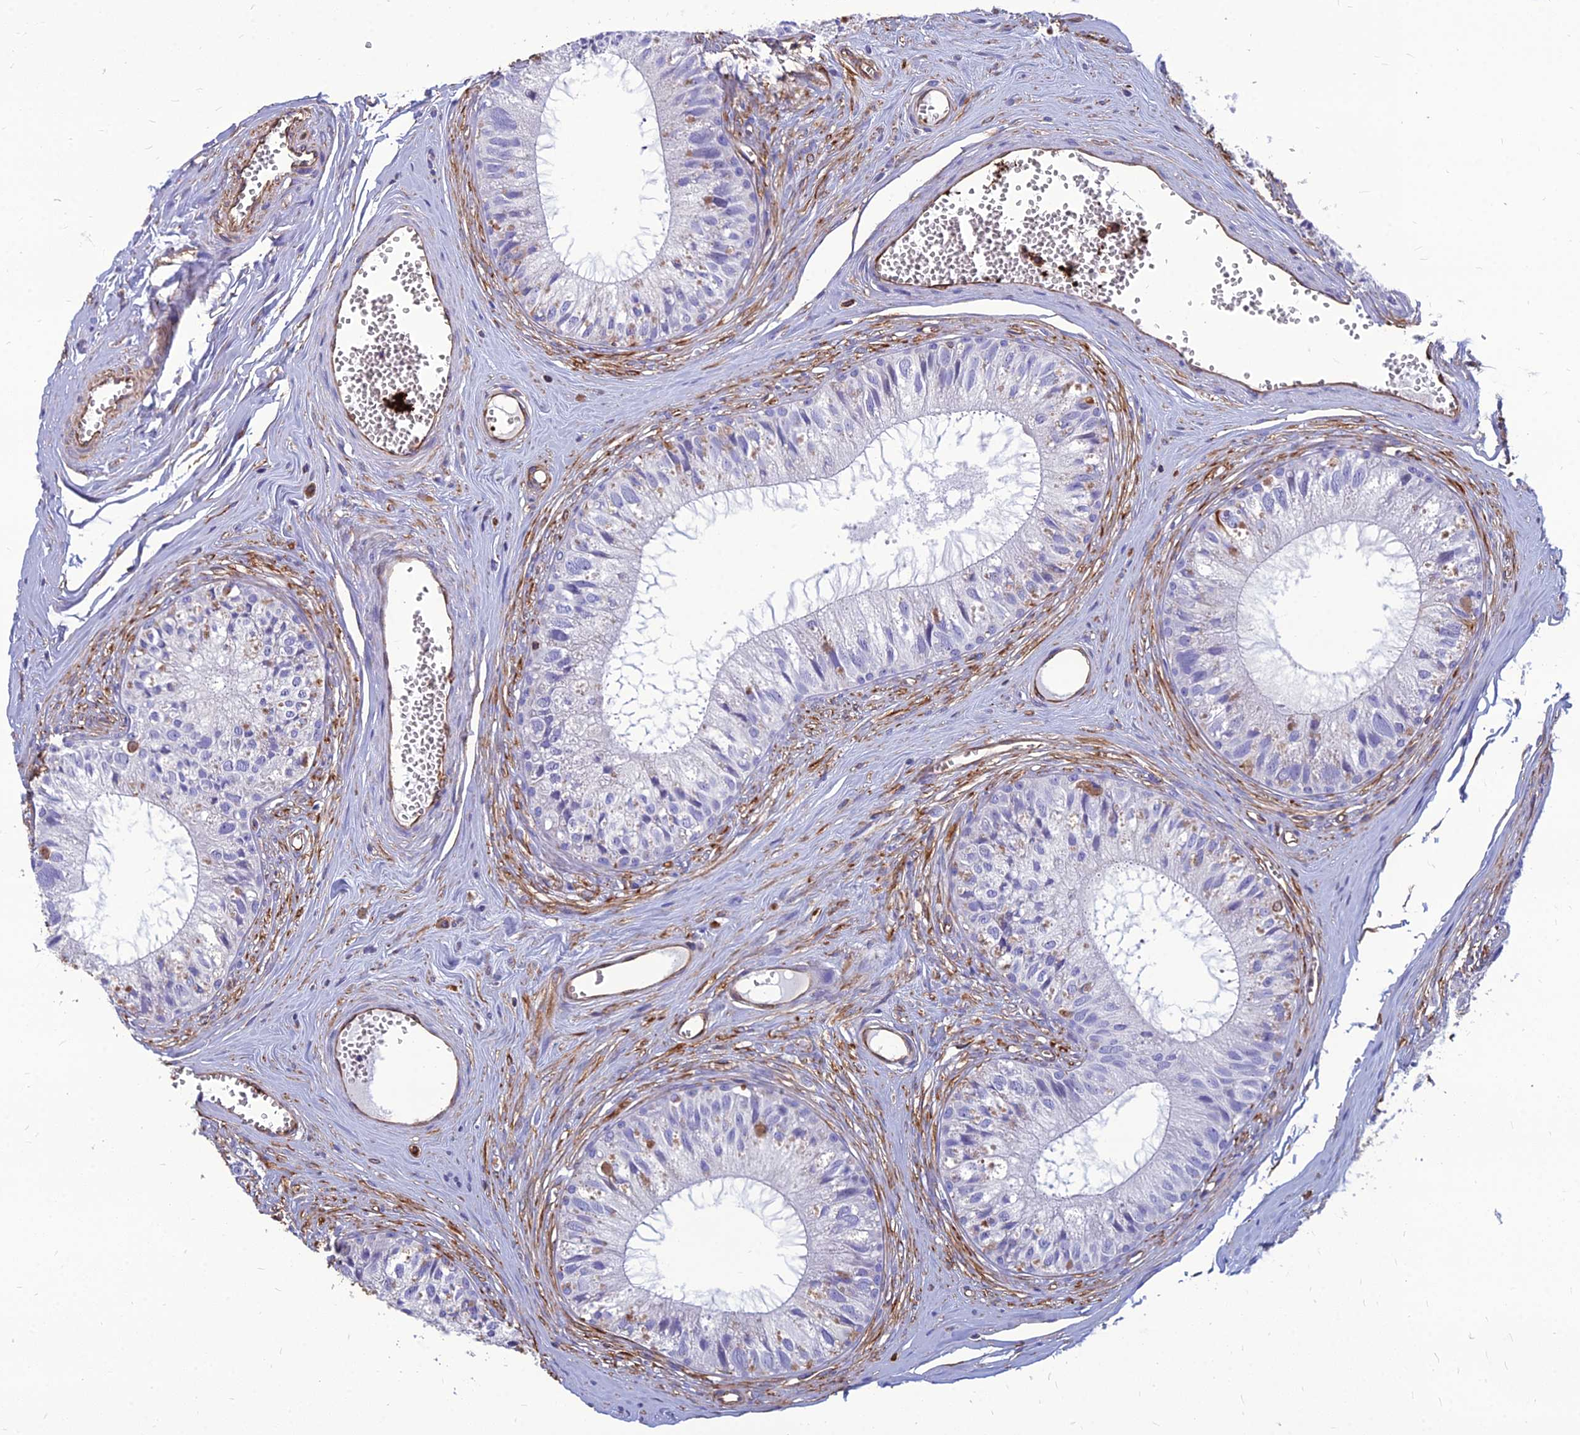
{"staining": {"intensity": "weak", "quantity": "<25%", "location": "cytoplasmic/membranous"}, "tissue": "epididymis", "cell_type": "Glandular cells", "image_type": "normal", "snomed": [{"axis": "morphology", "description": "Normal tissue, NOS"}, {"axis": "topography", "description": "Epididymis"}], "caption": "Protein analysis of normal epididymis reveals no significant positivity in glandular cells. The staining was performed using DAB to visualize the protein expression in brown, while the nuclei were stained in blue with hematoxylin (Magnification: 20x).", "gene": "PSMD11", "patient": {"sex": "male", "age": 36}}